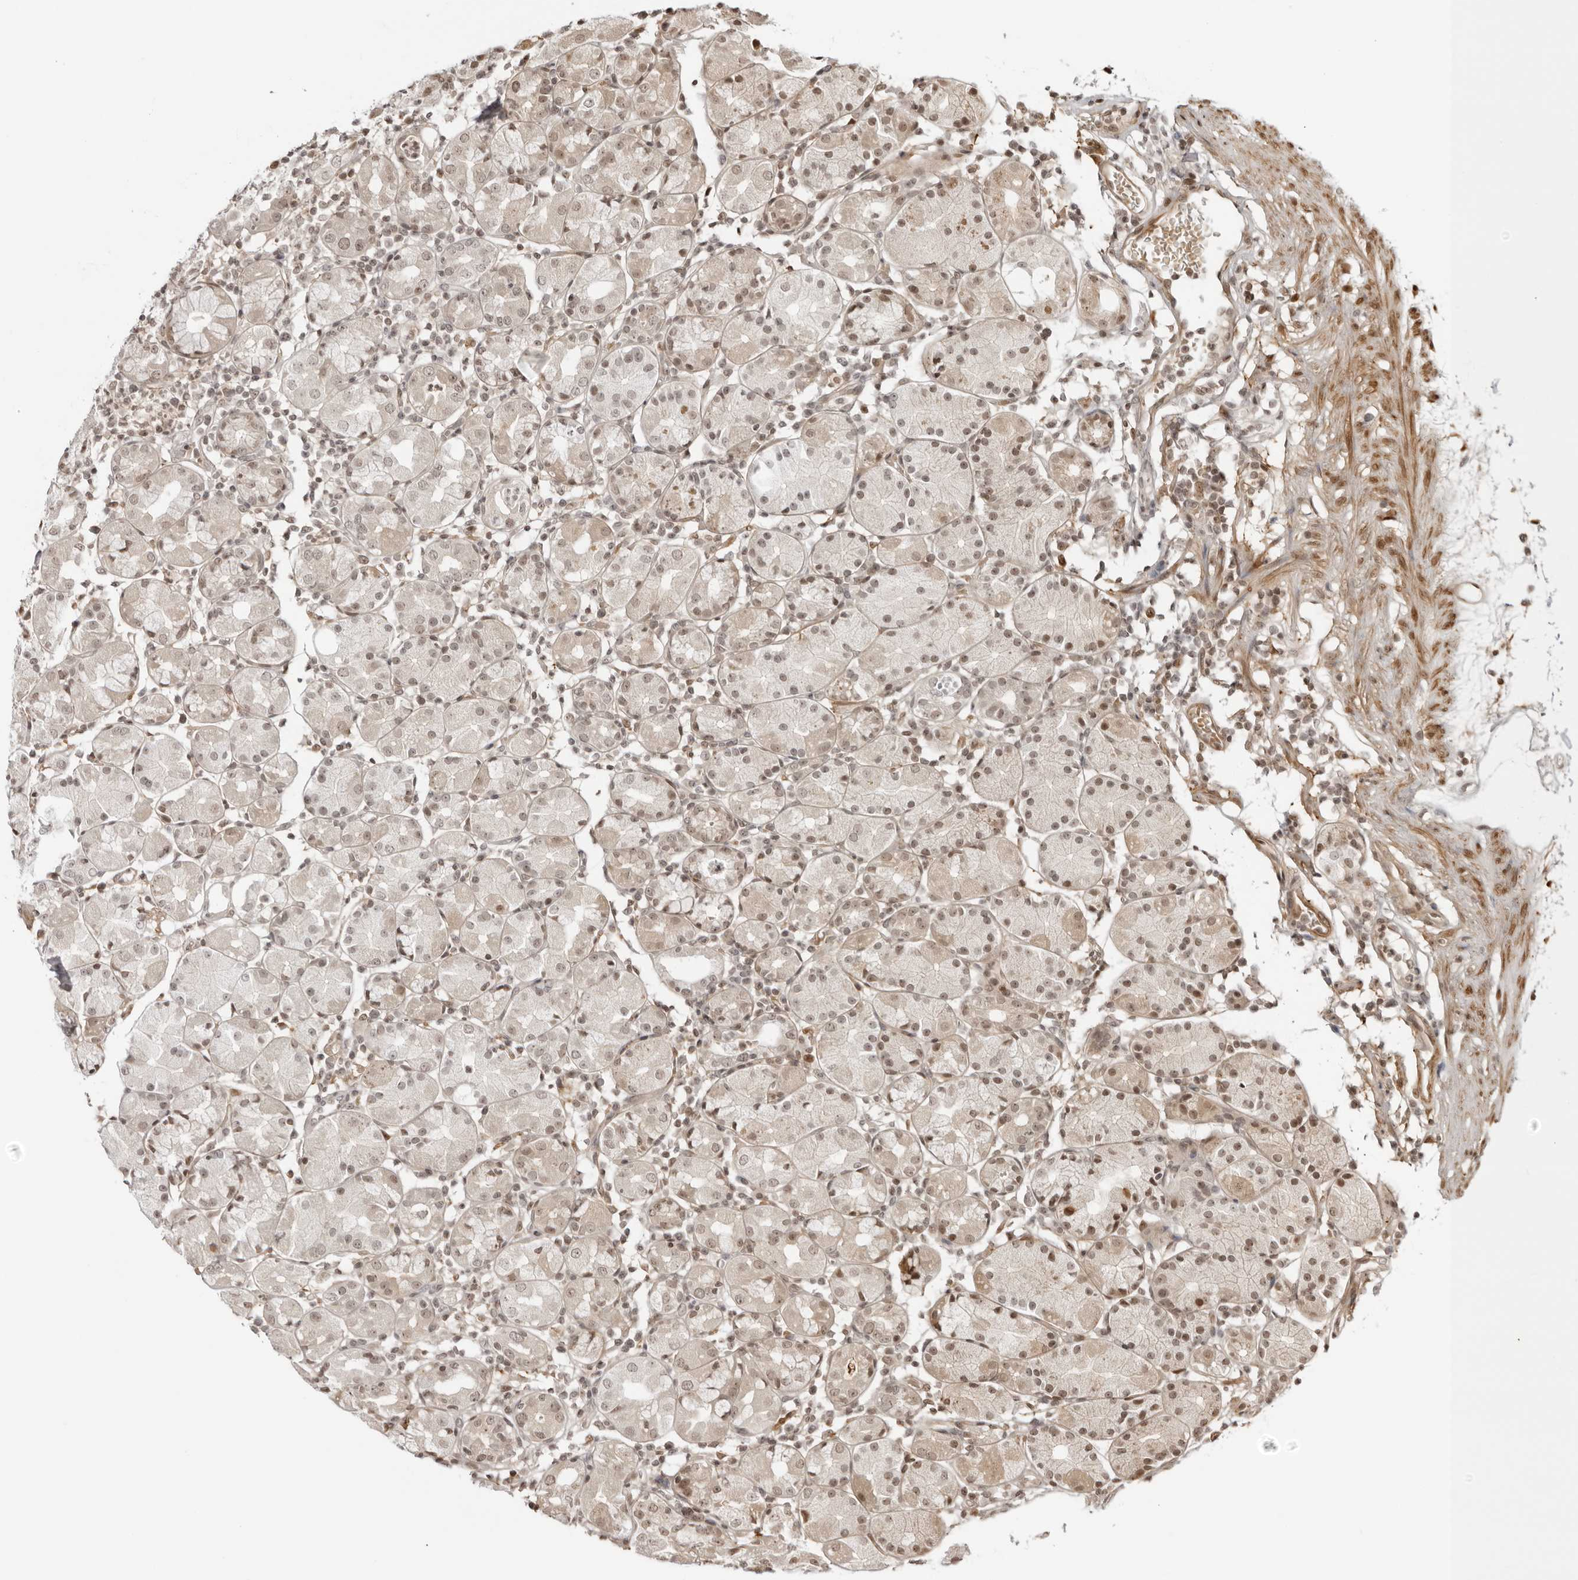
{"staining": {"intensity": "weak", "quantity": "25%-75%", "location": "nuclear"}, "tissue": "stomach", "cell_type": "Glandular cells", "image_type": "normal", "snomed": [{"axis": "morphology", "description": "Normal tissue, NOS"}, {"axis": "topography", "description": "Stomach"}, {"axis": "topography", "description": "Stomach, lower"}], "caption": "Brown immunohistochemical staining in benign stomach exhibits weak nuclear expression in about 25%-75% of glandular cells. The protein is stained brown, and the nuclei are stained in blue (DAB (3,3'-diaminobenzidine) IHC with brightfield microscopy, high magnification).", "gene": "RNF146", "patient": {"sex": "female", "age": 75}}